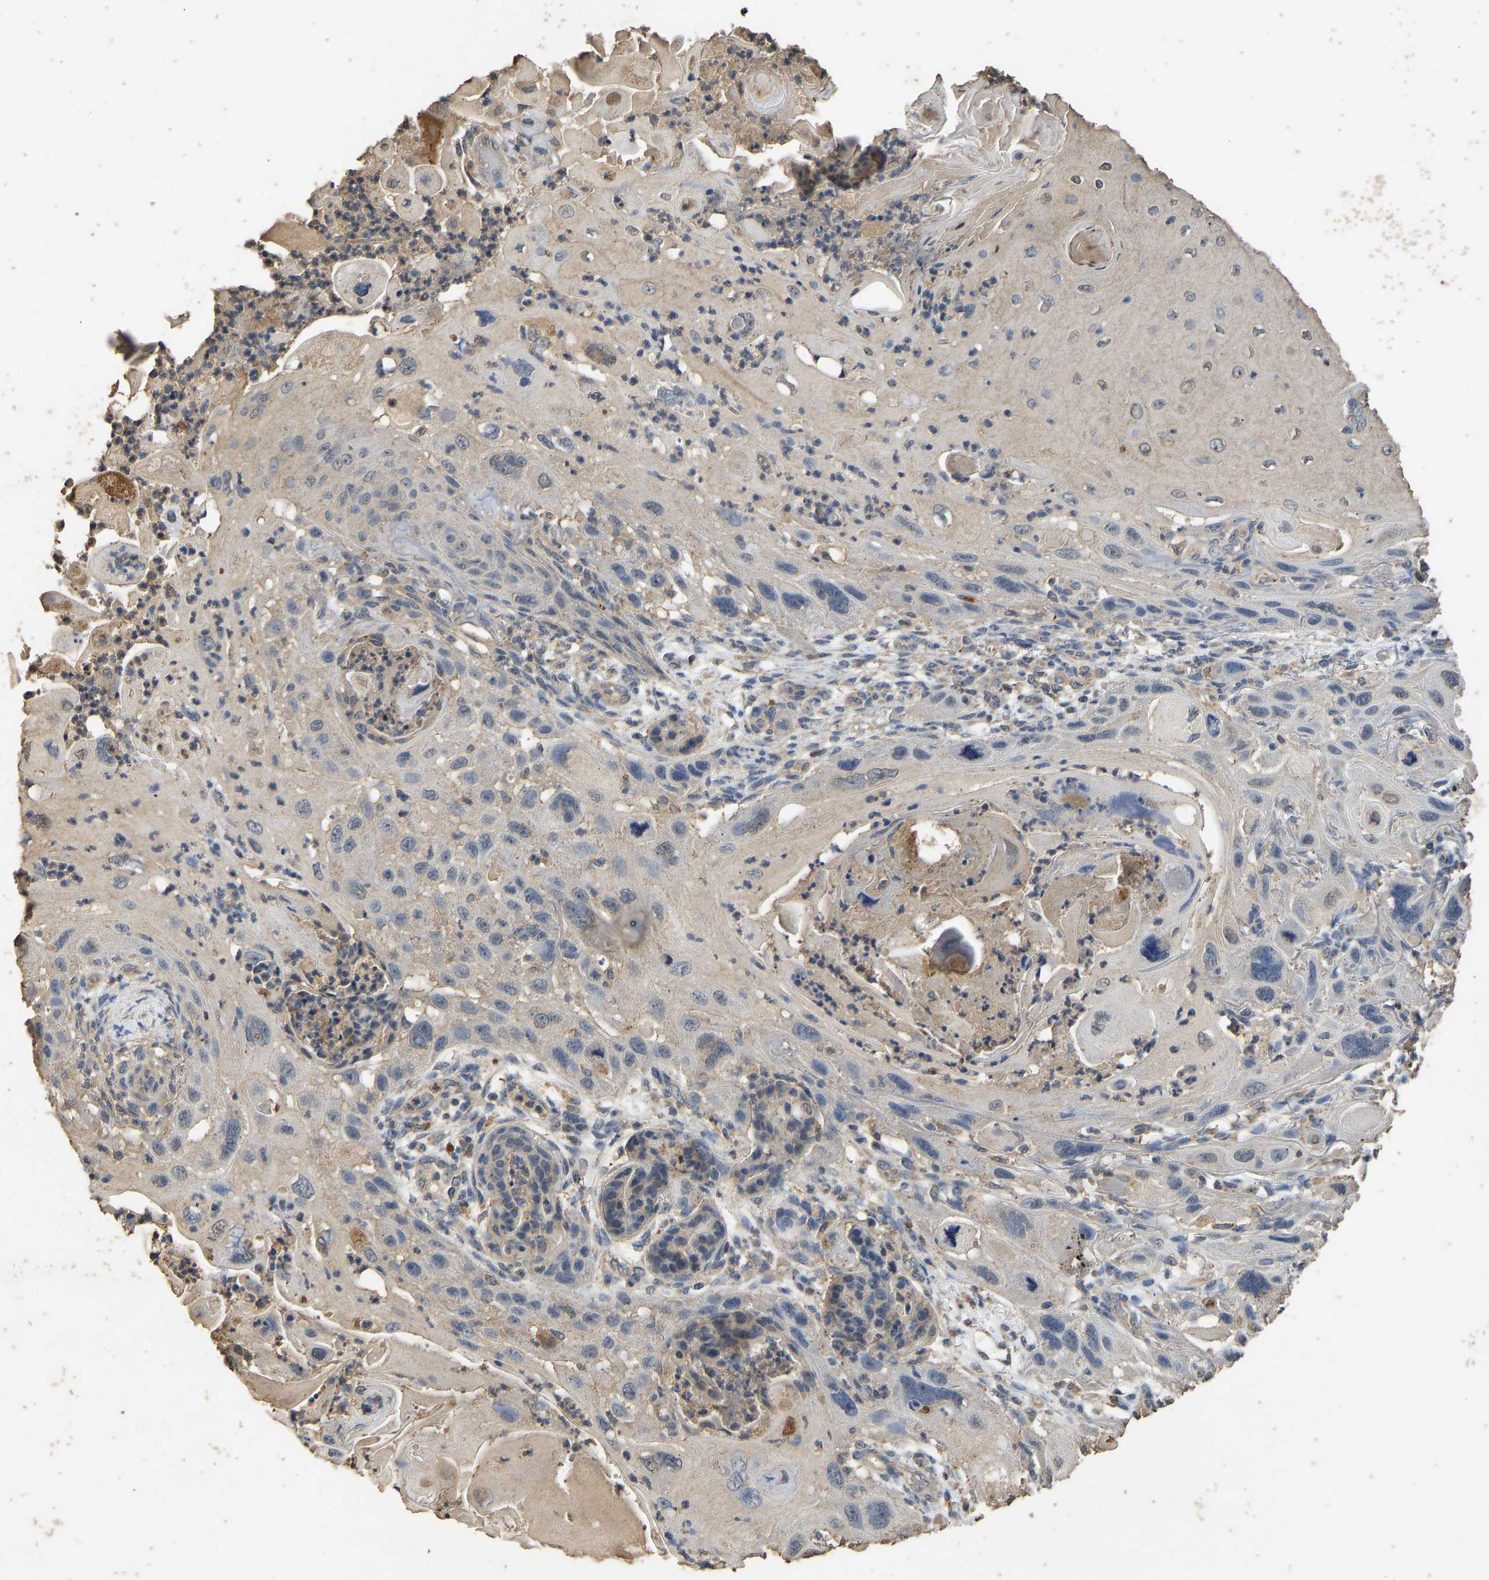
{"staining": {"intensity": "weak", "quantity": "25%-75%", "location": "cytoplasmic/membranous"}, "tissue": "skin cancer", "cell_type": "Tumor cells", "image_type": "cancer", "snomed": [{"axis": "morphology", "description": "Squamous cell carcinoma, NOS"}, {"axis": "topography", "description": "Skin"}], "caption": "Immunohistochemical staining of skin squamous cell carcinoma exhibits low levels of weak cytoplasmic/membranous expression in about 25%-75% of tumor cells. Using DAB (brown) and hematoxylin (blue) stains, captured at high magnification using brightfield microscopy.", "gene": "CIDEC", "patient": {"sex": "female", "age": 77}}